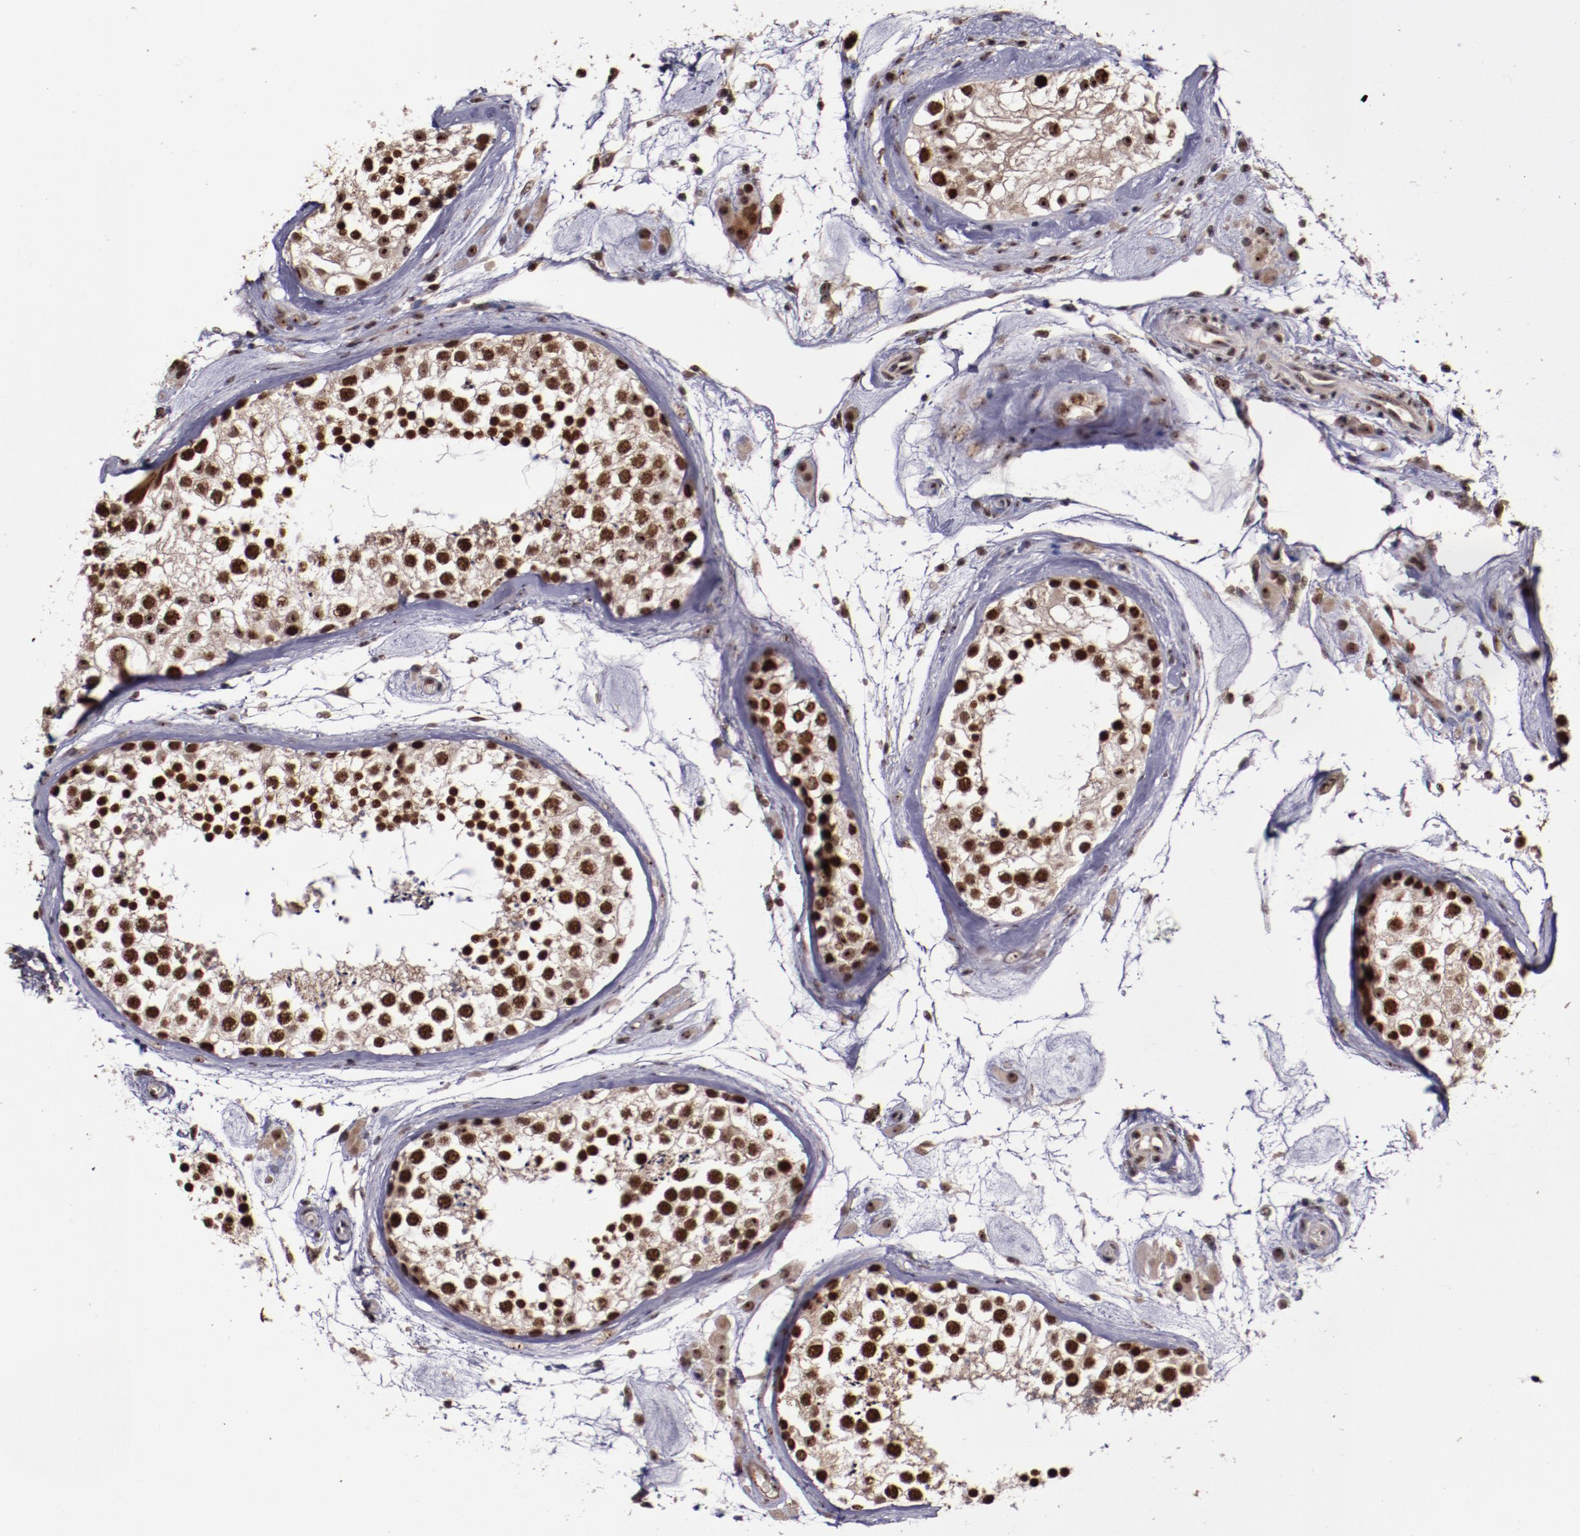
{"staining": {"intensity": "strong", "quantity": ">75%", "location": "cytoplasmic/membranous,nuclear"}, "tissue": "testis", "cell_type": "Cells in seminiferous ducts", "image_type": "normal", "snomed": [{"axis": "morphology", "description": "Normal tissue, NOS"}, {"axis": "topography", "description": "Testis"}], "caption": "Immunohistochemistry staining of unremarkable testis, which displays high levels of strong cytoplasmic/membranous,nuclear staining in approximately >75% of cells in seminiferous ducts indicating strong cytoplasmic/membranous,nuclear protein staining. The staining was performed using DAB (brown) for protein detection and nuclei were counterstained in hematoxylin (blue).", "gene": "CECR2", "patient": {"sex": "male", "age": 46}}